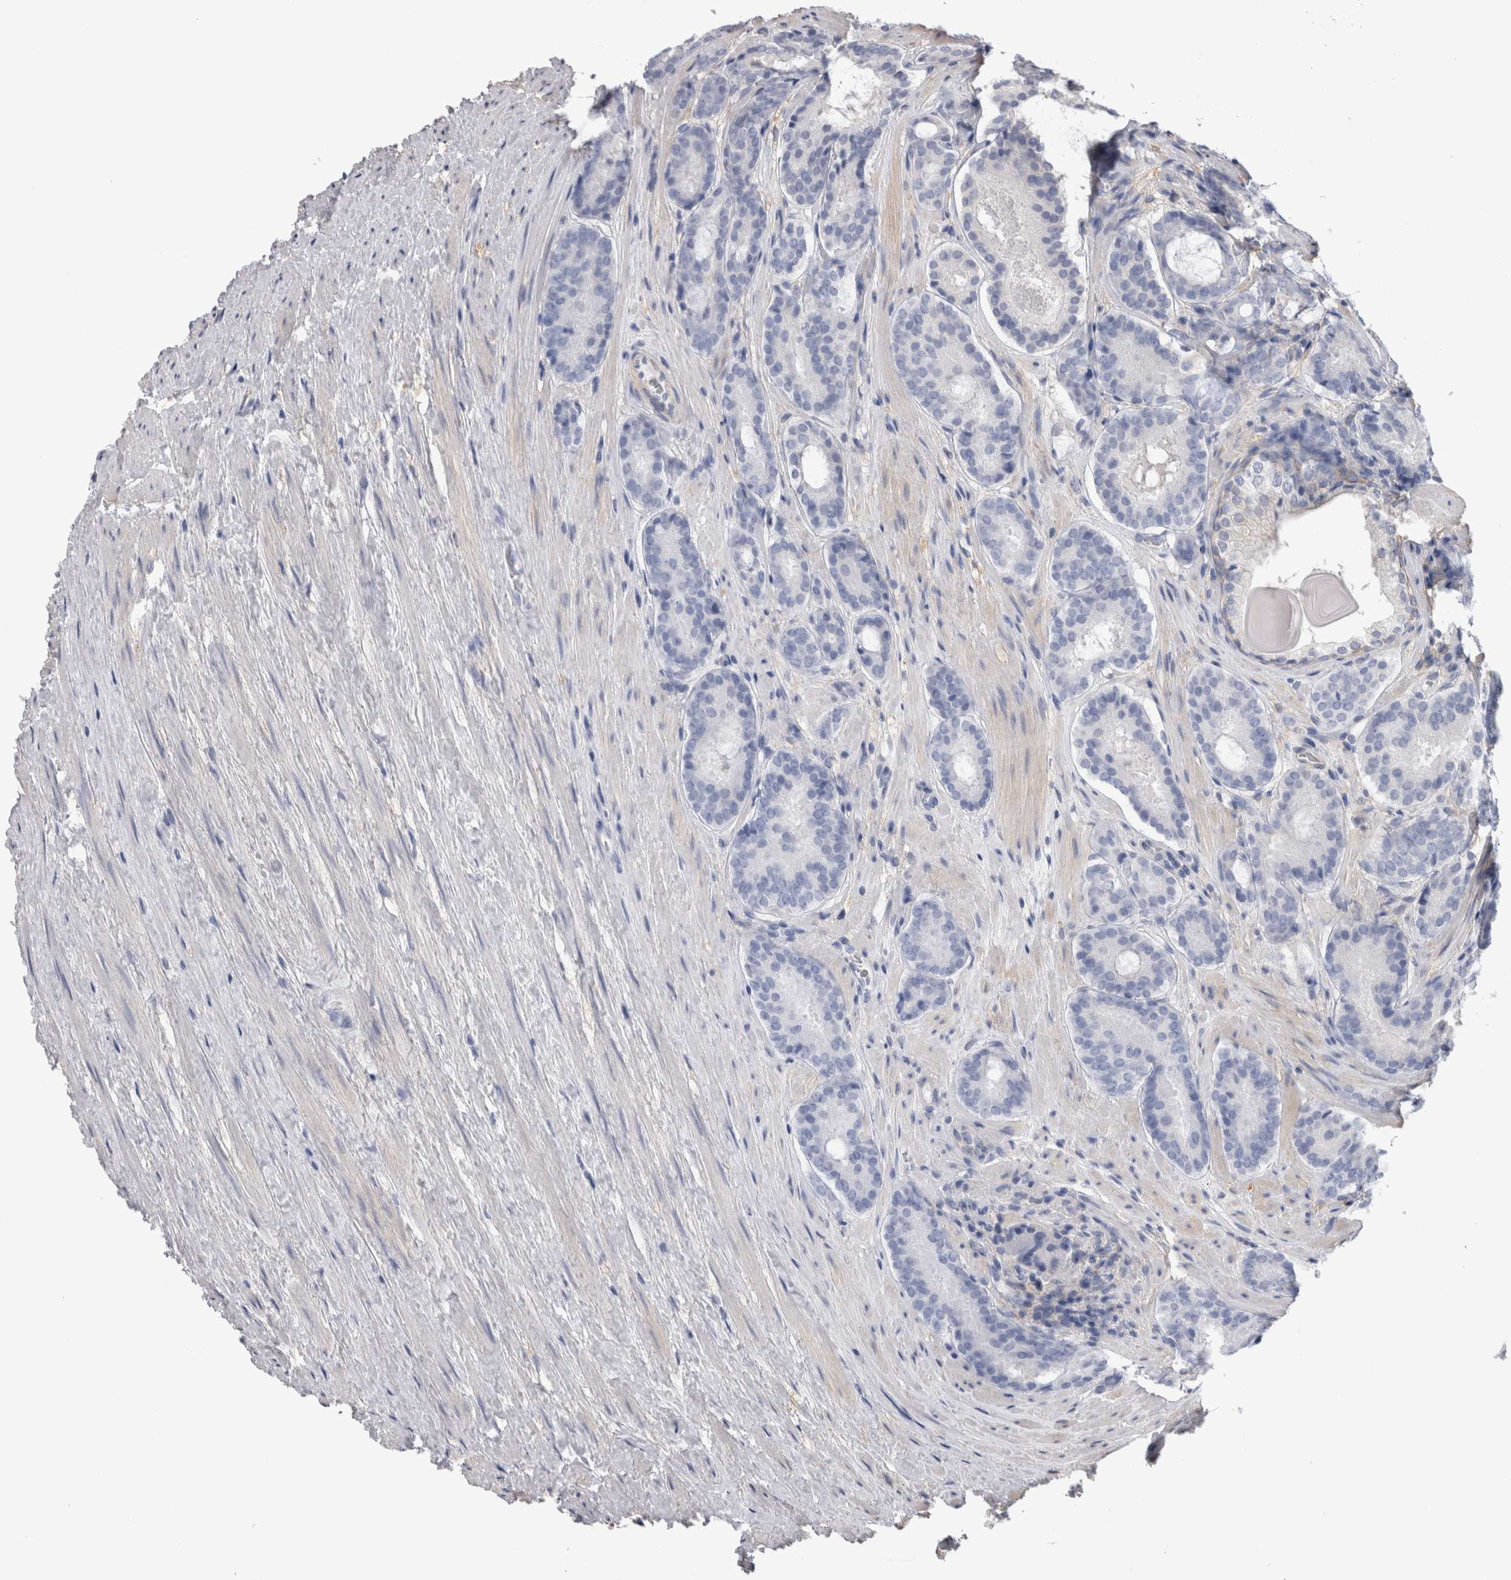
{"staining": {"intensity": "negative", "quantity": "none", "location": "none"}, "tissue": "prostate cancer", "cell_type": "Tumor cells", "image_type": "cancer", "snomed": [{"axis": "morphology", "description": "Adenocarcinoma, Low grade"}, {"axis": "topography", "description": "Prostate"}], "caption": "The photomicrograph exhibits no significant expression in tumor cells of prostate cancer. (DAB IHC visualized using brightfield microscopy, high magnification).", "gene": "SCRN1", "patient": {"sex": "male", "age": 69}}